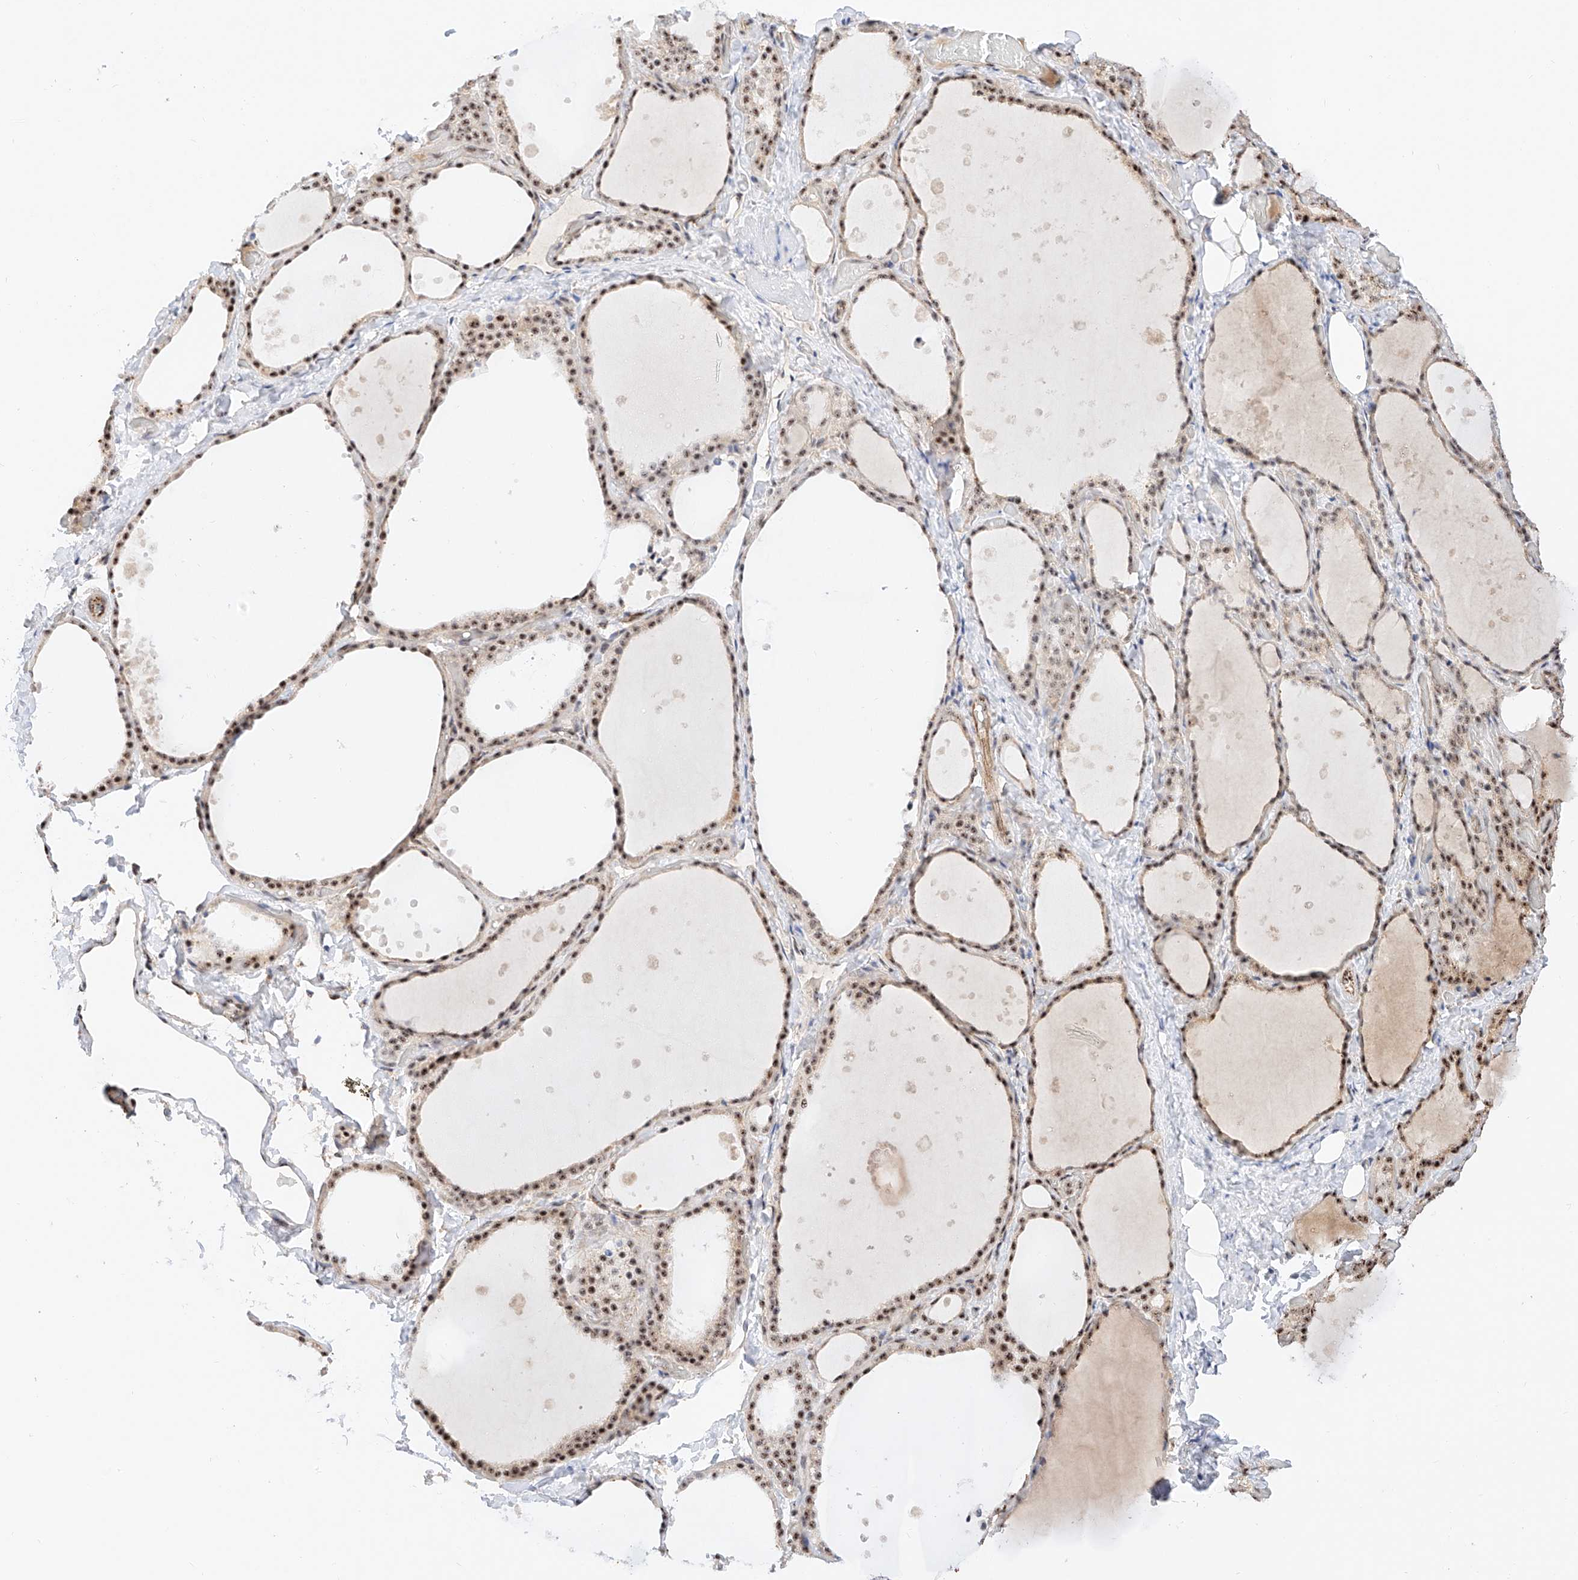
{"staining": {"intensity": "strong", "quantity": ">75%", "location": "nuclear"}, "tissue": "thyroid gland", "cell_type": "Glandular cells", "image_type": "normal", "snomed": [{"axis": "morphology", "description": "Normal tissue, NOS"}, {"axis": "topography", "description": "Thyroid gland"}], "caption": "Immunohistochemical staining of benign human thyroid gland demonstrates high levels of strong nuclear staining in about >75% of glandular cells. (DAB IHC with brightfield microscopy, high magnification).", "gene": "ATXN7L2", "patient": {"sex": "female", "age": 44}}